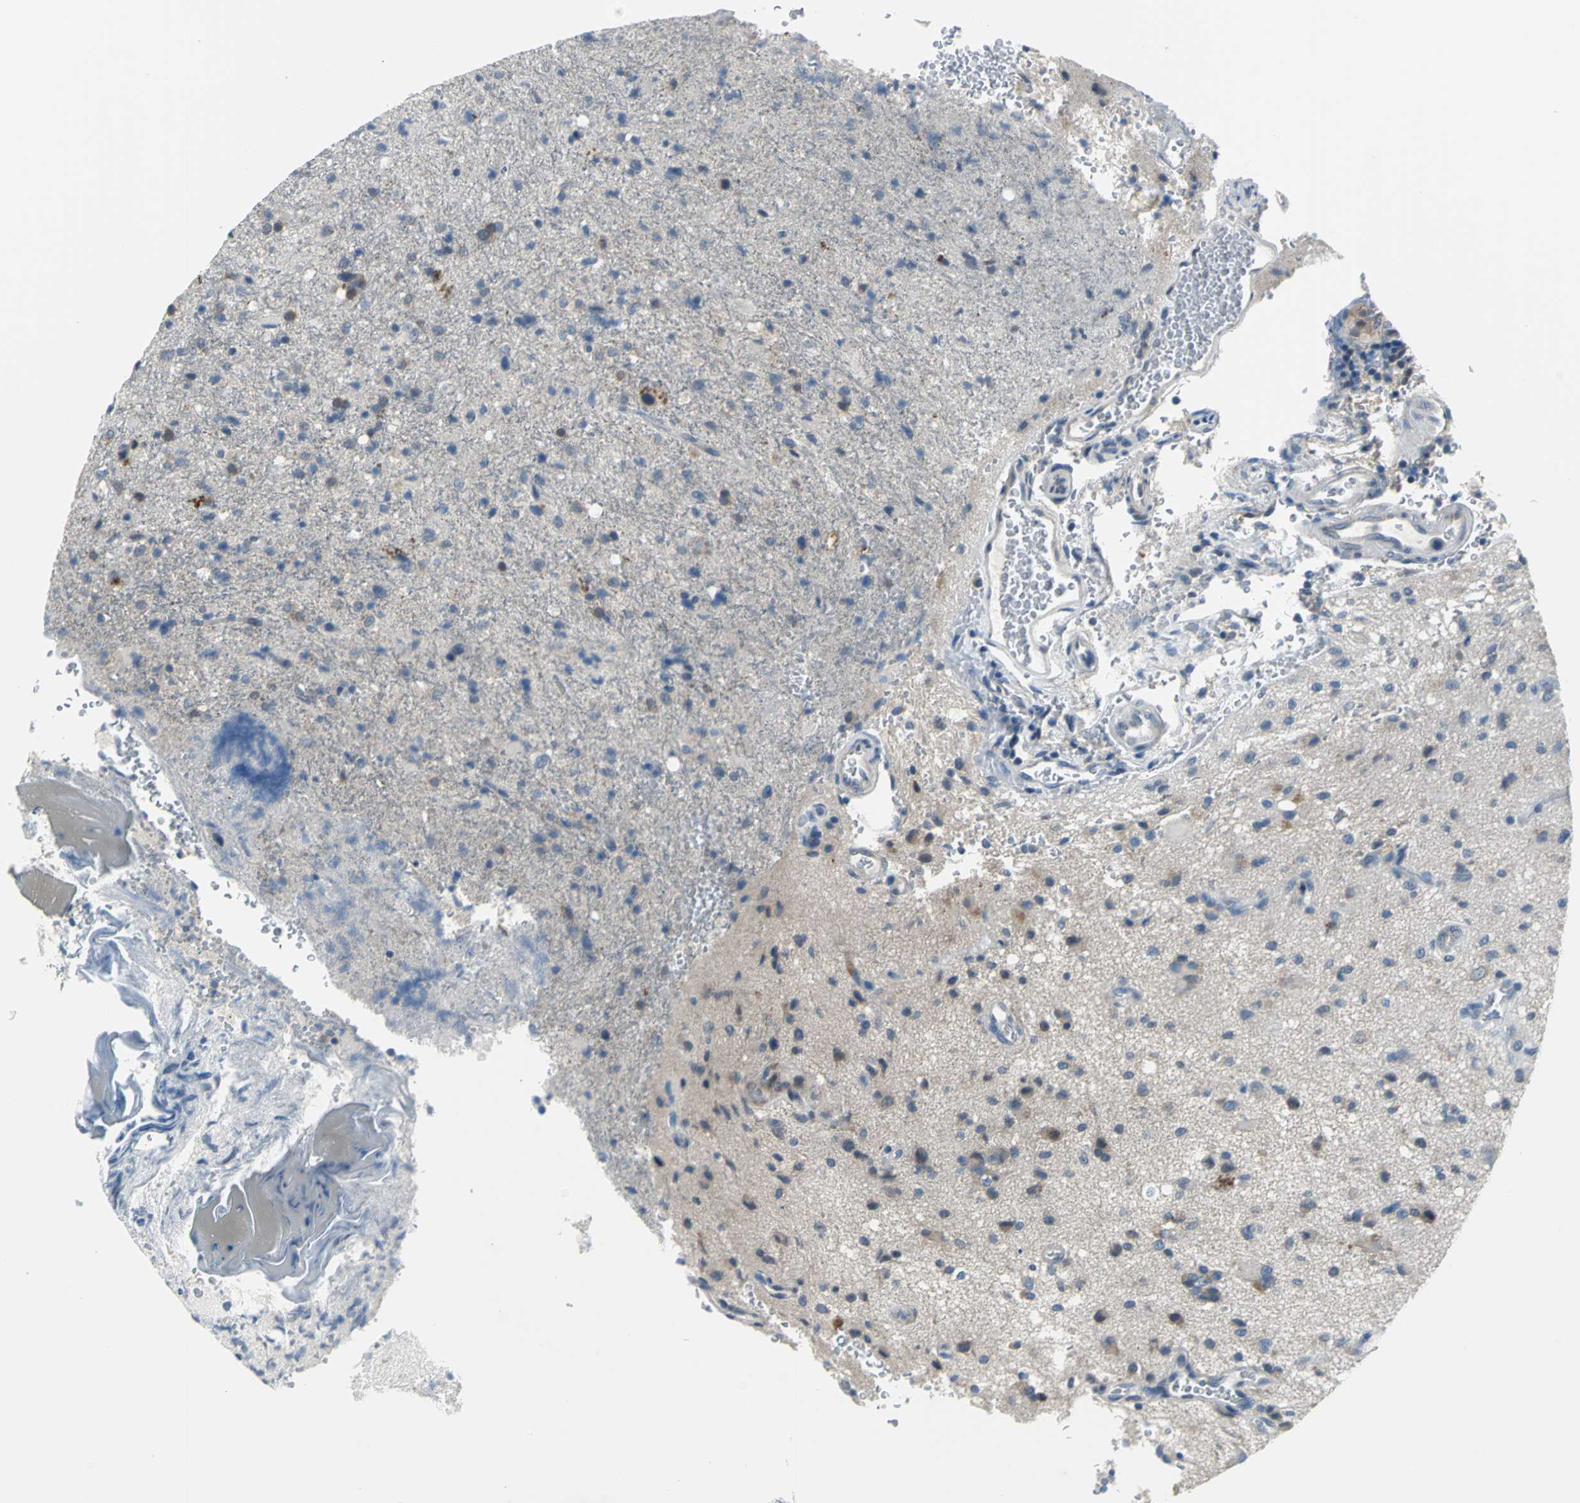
{"staining": {"intensity": "weak", "quantity": "<25%", "location": "cytoplasmic/membranous"}, "tissue": "glioma", "cell_type": "Tumor cells", "image_type": "cancer", "snomed": [{"axis": "morphology", "description": "Normal tissue, NOS"}, {"axis": "morphology", "description": "Glioma, malignant, High grade"}, {"axis": "topography", "description": "Cerebral cortex"}], "caption": "Immunohistochemistry photomicrograph of human glioma stained for a protein (brown), which displays no expression in tumor cells.", "gene": "ZNF415", "patient": {"sex": "male", "age": 56}}